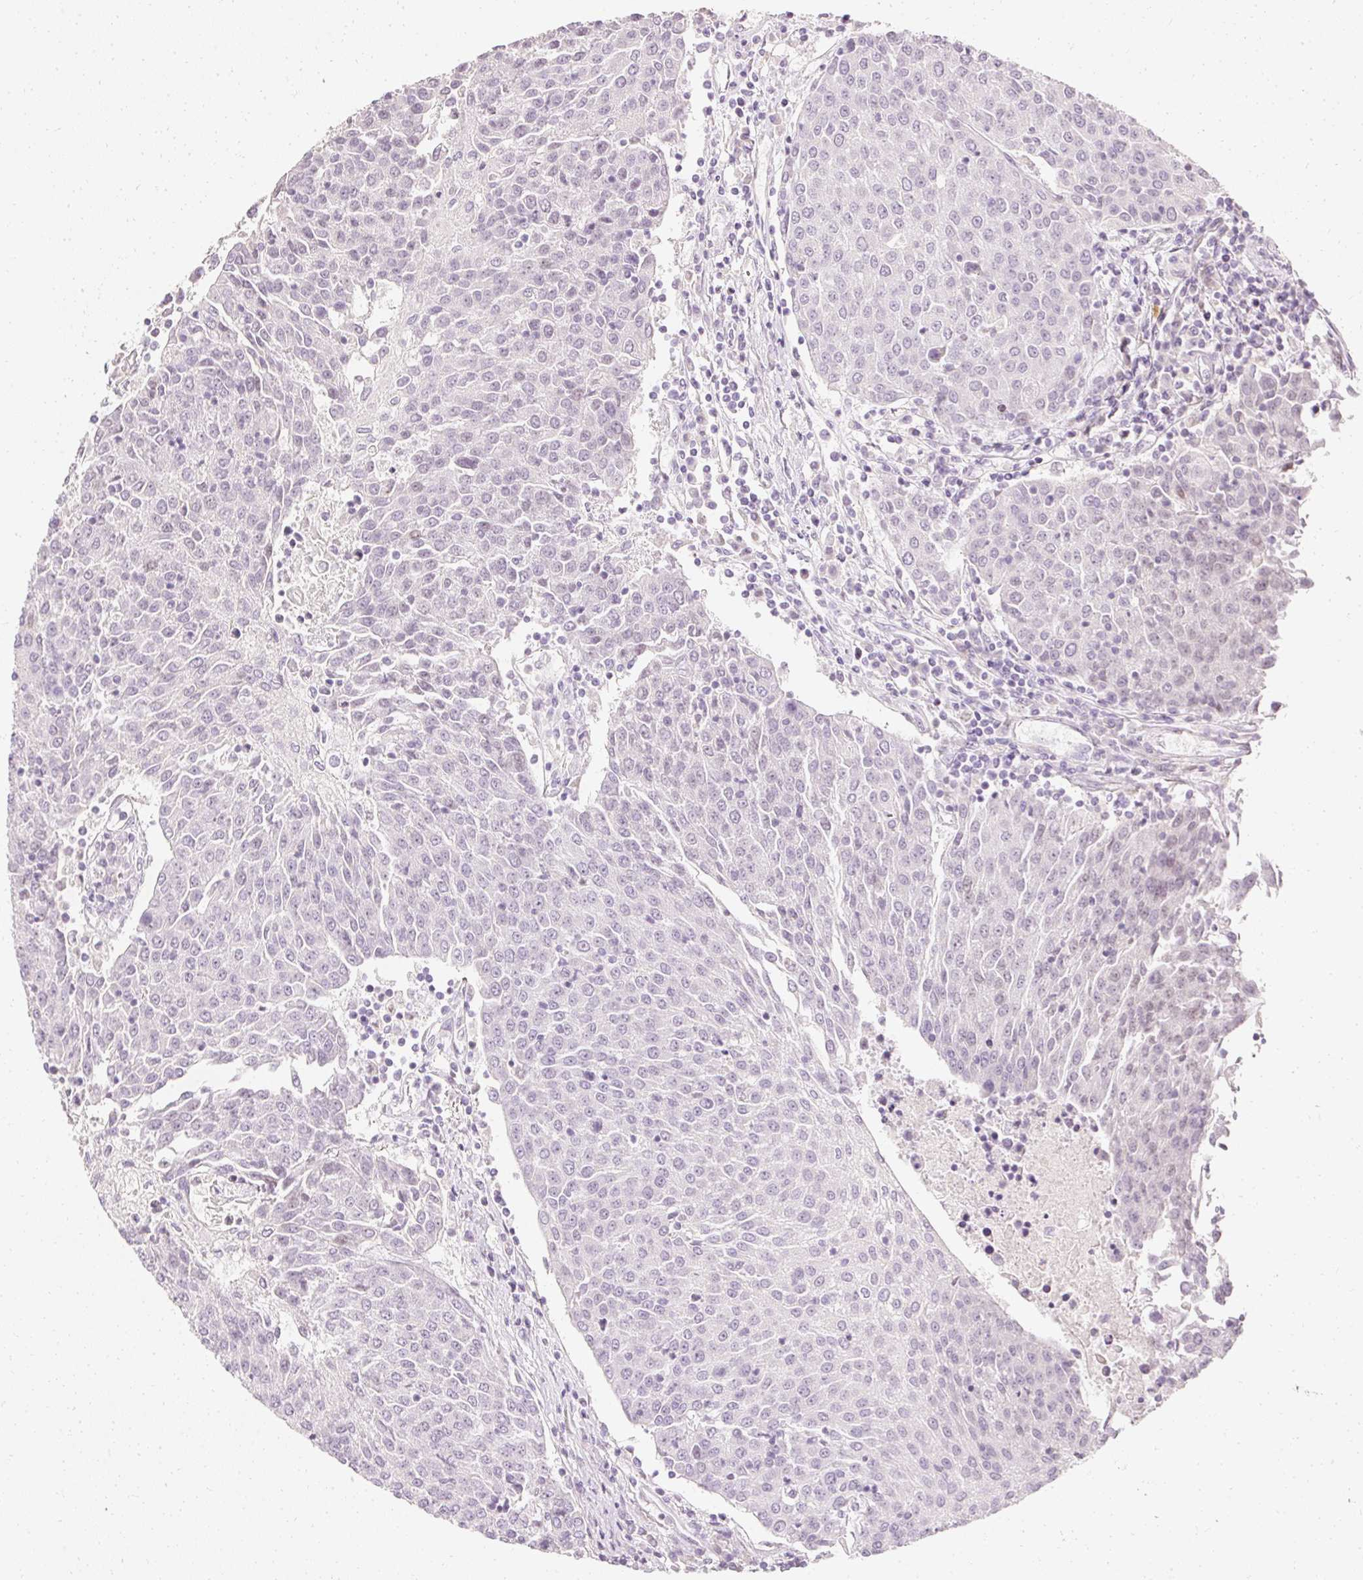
{"staining": {"intensity": "negative", "quantity": "none", "location": "none"}, "tissue": "urothelial cancer", "cell_type": "Tumor cells", "image_type": "cancer", "snomed": [{"axis": "morphology", "description": "Urothelial carcinoma, High grade"}, {"axis": "topography", "description": "Urinary bladder"}], "caption": "Tumor cells are negative for protein expression in human urothelial carcinoma (high-grade). (IHC, brightfield microscopy, high magnification).", "gene": "ELAVL3", "patient": {"sex": "female", "age": 85}}